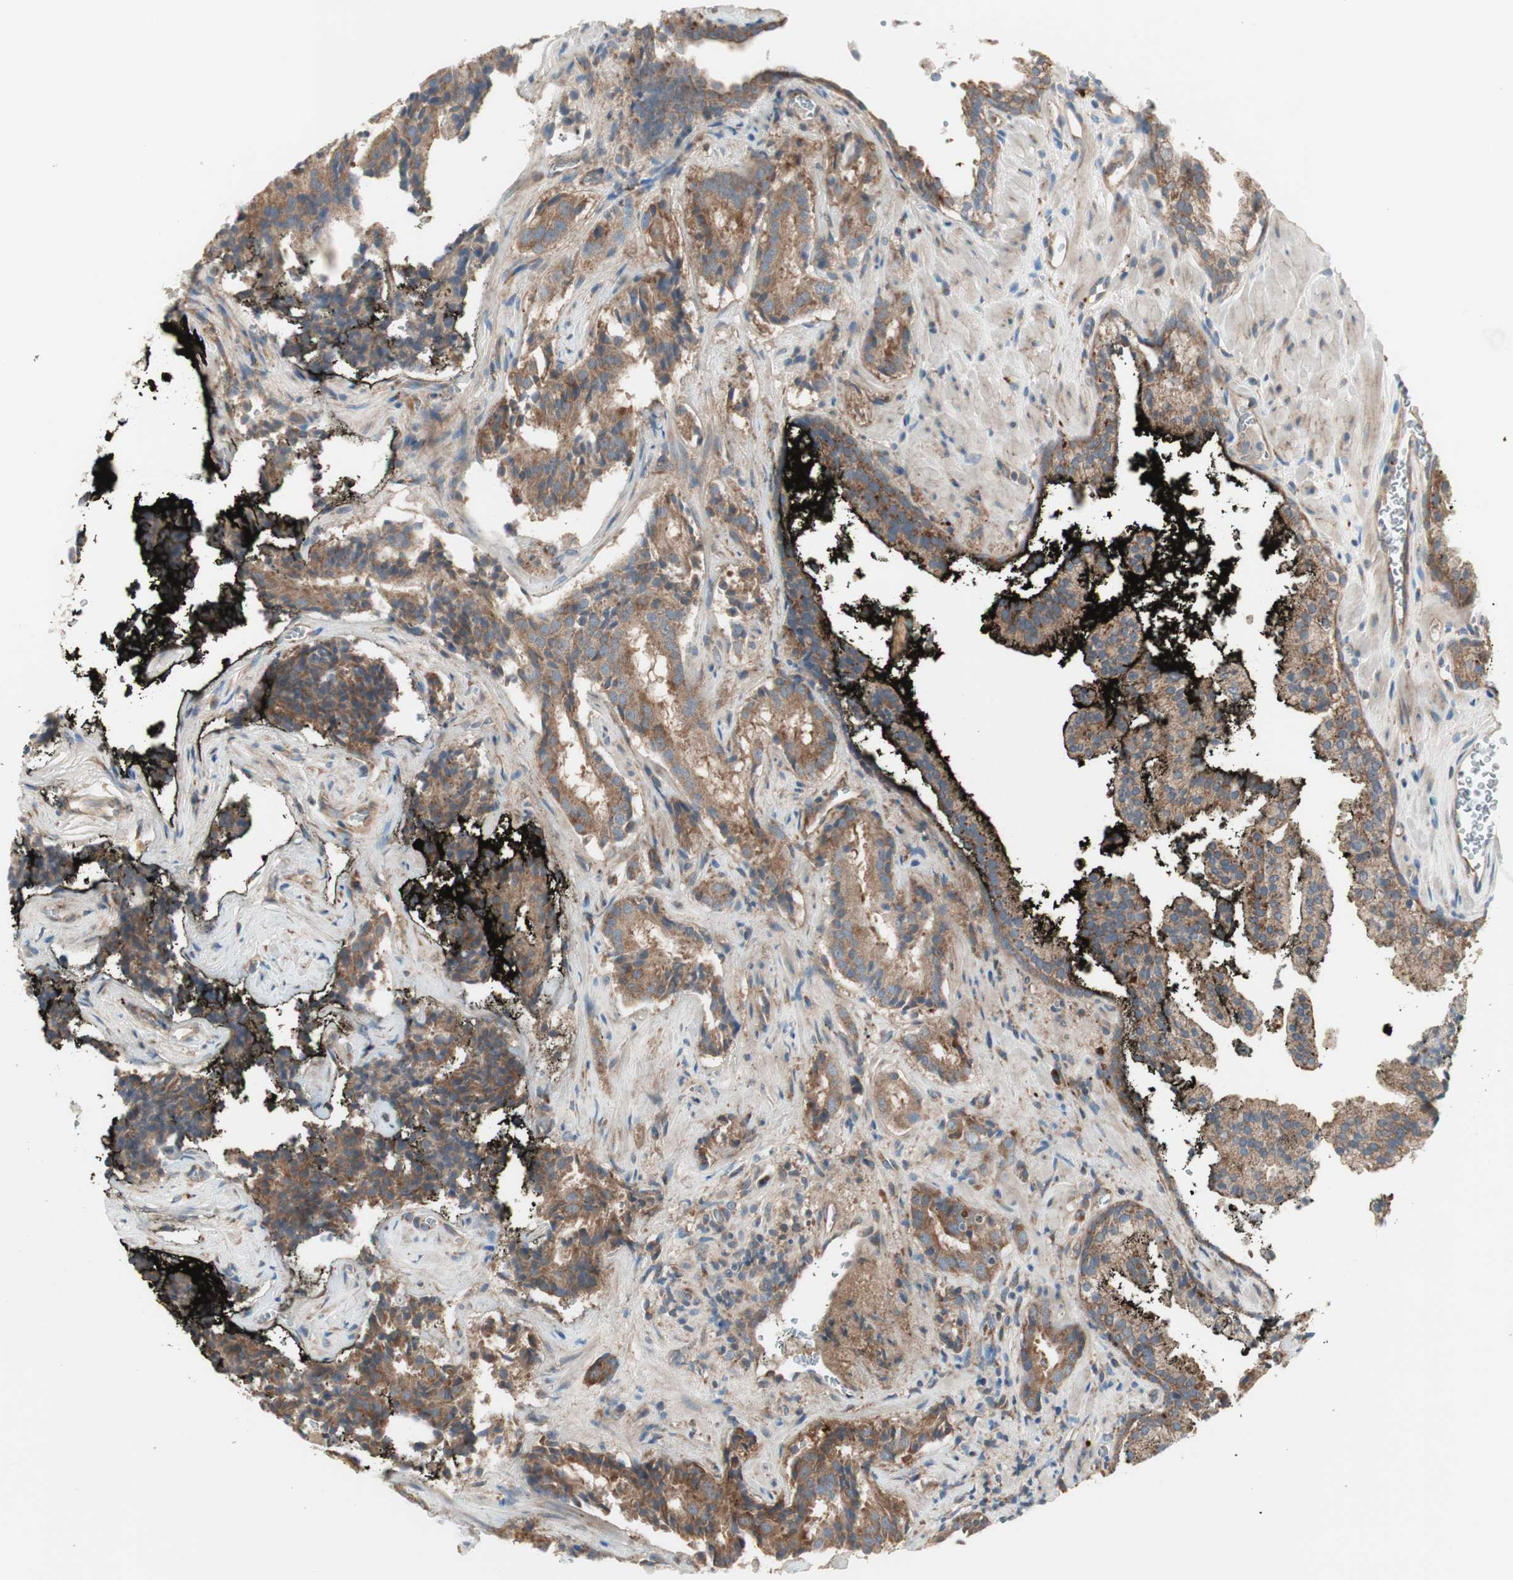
{"staining": {"intensity": "moderate", "quantity": ">75%", "location": "cytoplasmic/membranous"}, "tissue": "prostate cancer", "cell_type": "Tumor cells", "image_type": "cancer", "snomed": [{"axis": "morphology", "description": "Adenocarcinoma, High grade"}, {"axis": "topography", "description": "Prostate"}], "caption": "Human prostate cancer (high-grade adenocarcinoma) stained with a brown dye reveals moderate cytoplasmic/membranous positive positivity in about >75% of tumor cells.", "gene": "RPL23", "patient": {"sex": "male", "age": 58}}